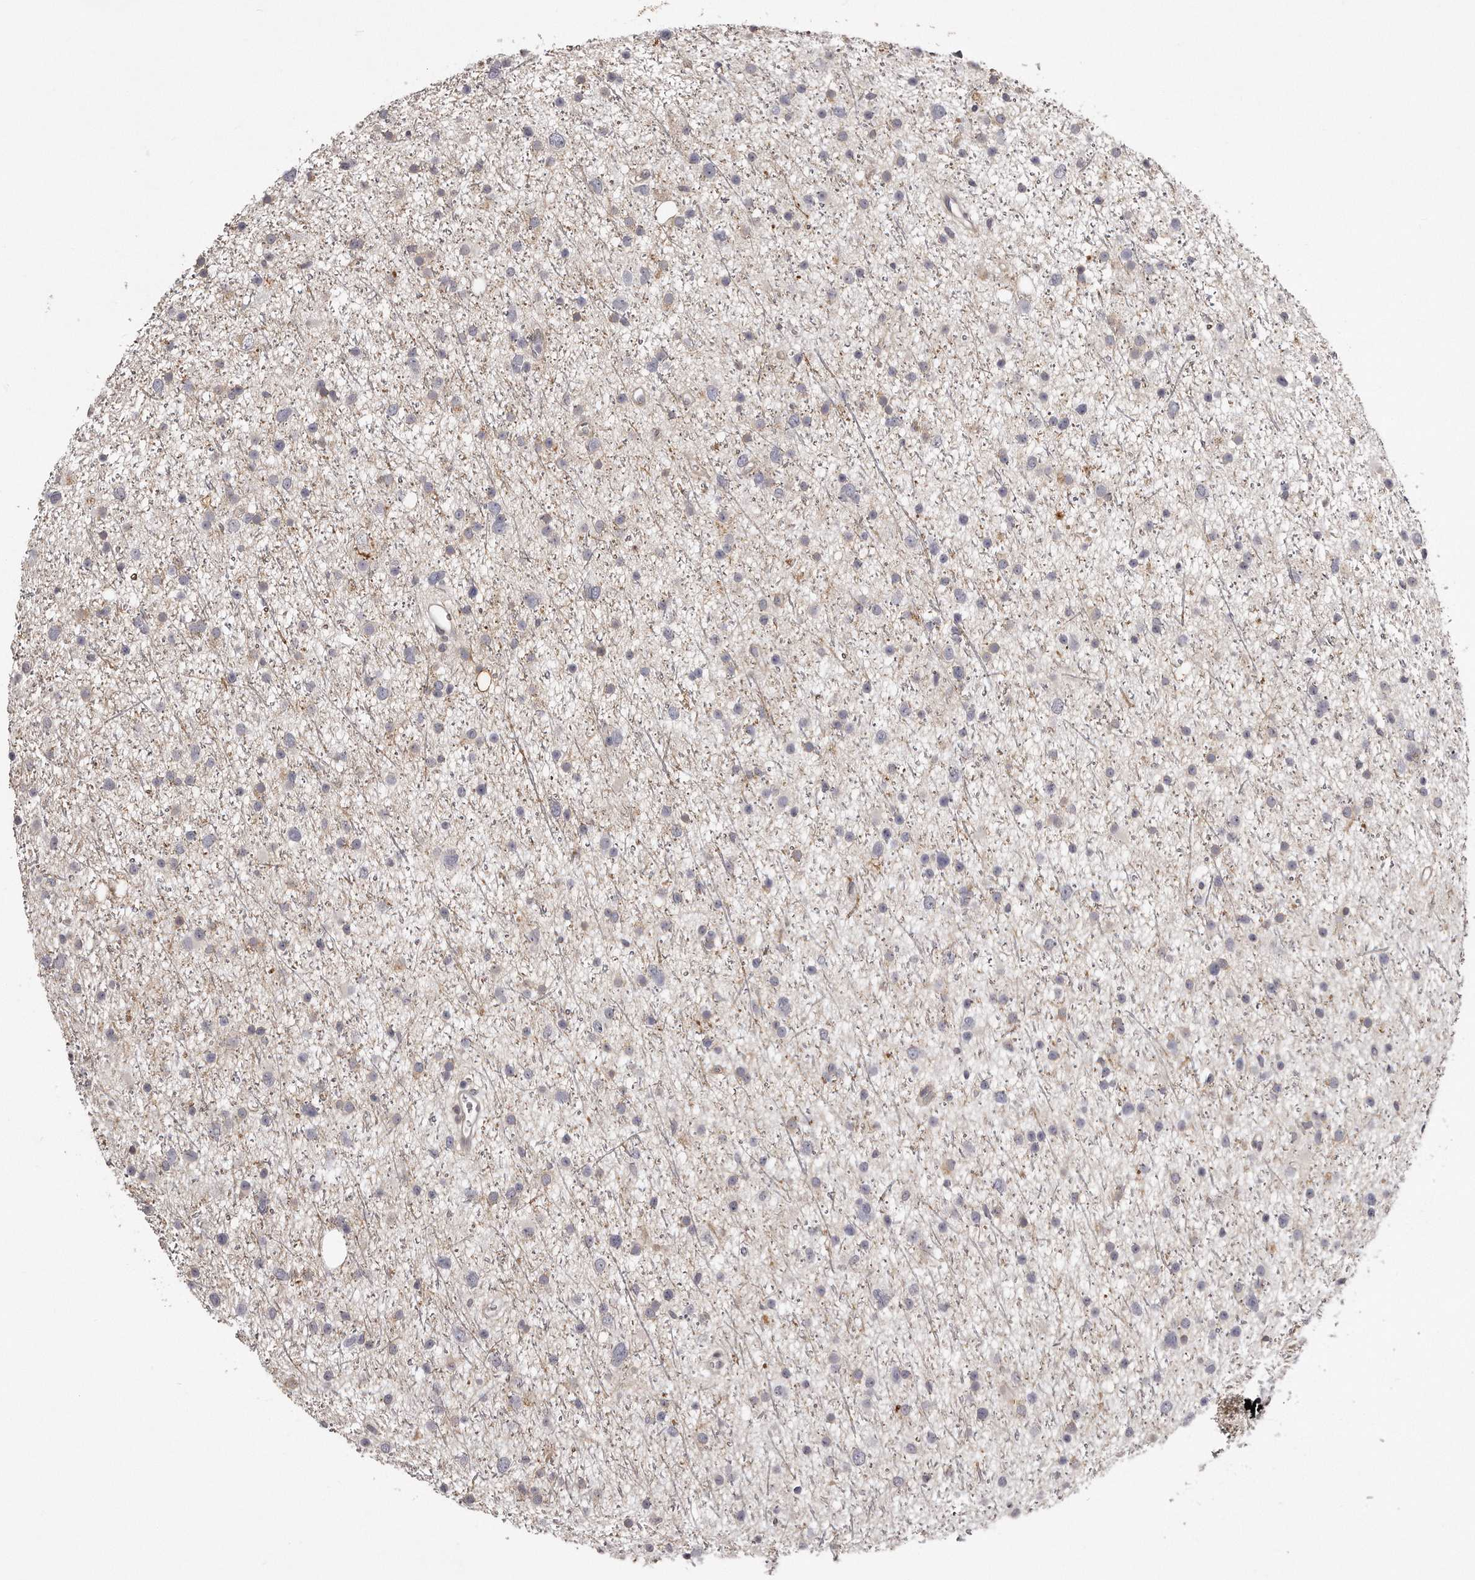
{"staining": {"intensity": "weak", "quantity": "<25%", "location": "cytoplasmic/membranous"}, "tissue": "glioma", "cell_type": "Tumor cells", "image_type": "cancer", "snomed": [{"axis": "morphology", "description": "Glioma, malignant, Low grade"}, {"axis": "topography", "description": "Cerebral cortex"}], "caption": "An immunohistochemistry (IHC) photomicrograph of glioma is shown. There is no staining in tumor cells of glioma.", "gene": "TRAPPC14", "patient": {"sex": "female", "age": 39}}